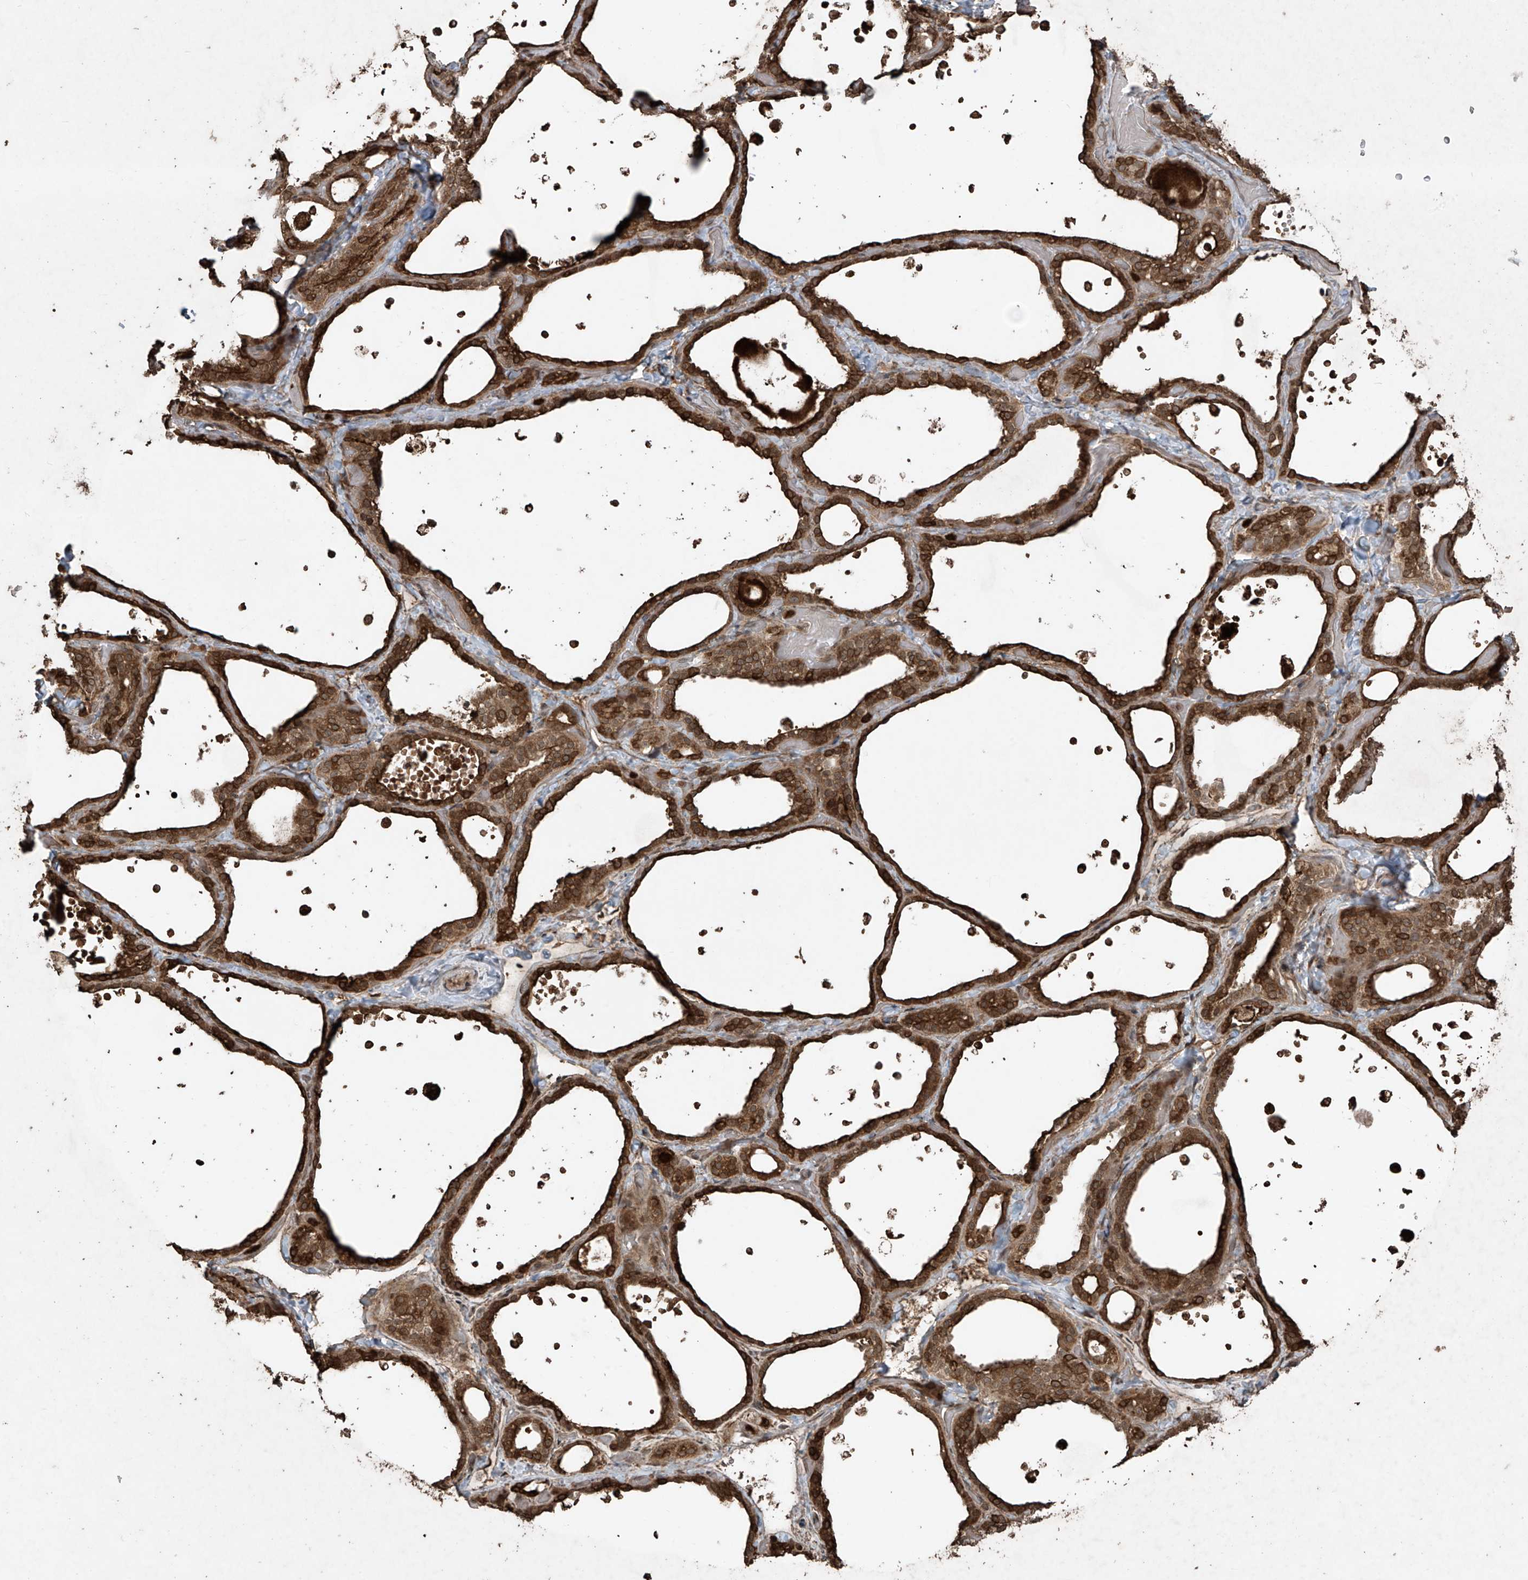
{"staining": {"intensity": "strong", "quantity": ">75%", "location": "cytoplasmic/membranous,nuclear"}, "tissue": "thyroid gland", "cell_type": "Glandular cells", "image_type": "normal", "snomed": [{"axis": "morphology", "description": "Normal tissue, NOS"}, {"axis": "topography", "description": "Thyroid gland"}], "caption": "Approximately >75% of glandular cells in benign human thyroid gland display strong cytoplasmic/membranous,nuclear protein expression as visualized by brown immunohistochemical staining.", "gene": "PGPEP1", "patient": {"sex": "female", "age": 44}}